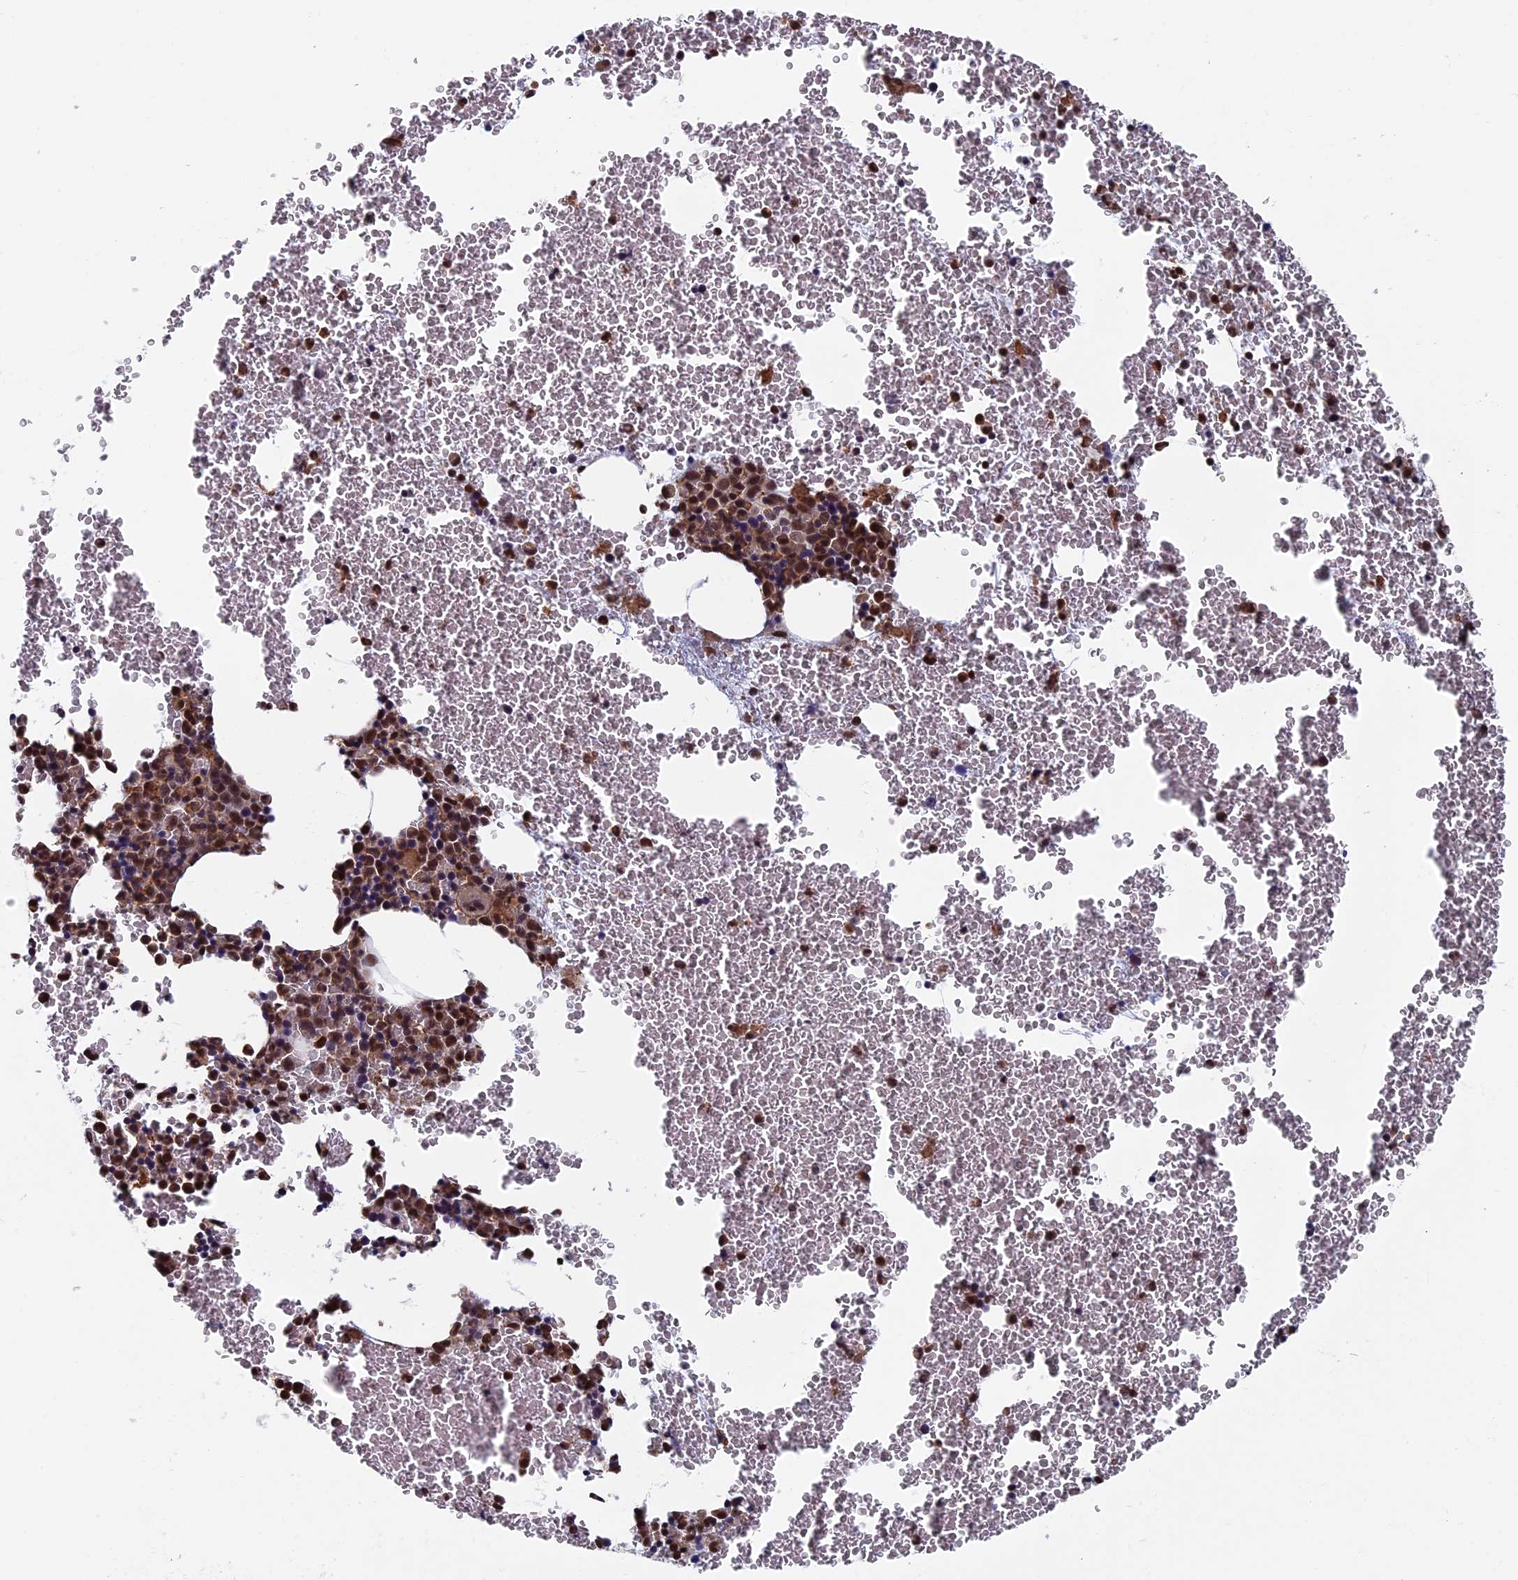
{"staining": {"intensity": "moderate", "quantity": "25%-75%", "location": "cytoplasmic/membranous,nuclear"}, "tissue": "bone marrow", "cell_type": "Hematopoietic cells", "image_type": "normal", "snomed": [{"axis": "morphology", "description": "Normal tissue, NOS"}, {"axis": "topography", "description": "Bone marrow"}], "caption": "The micrograph demonstrates immunohistochemical staining of unremarkable bone marrow. There is moderate cytoplasmic/membranous,nuclear staining is identified in approximately 25%-75% of hematopoietic cells.", "gene": "CTDP1", "patient": {"sex": "male", "age": 75}}